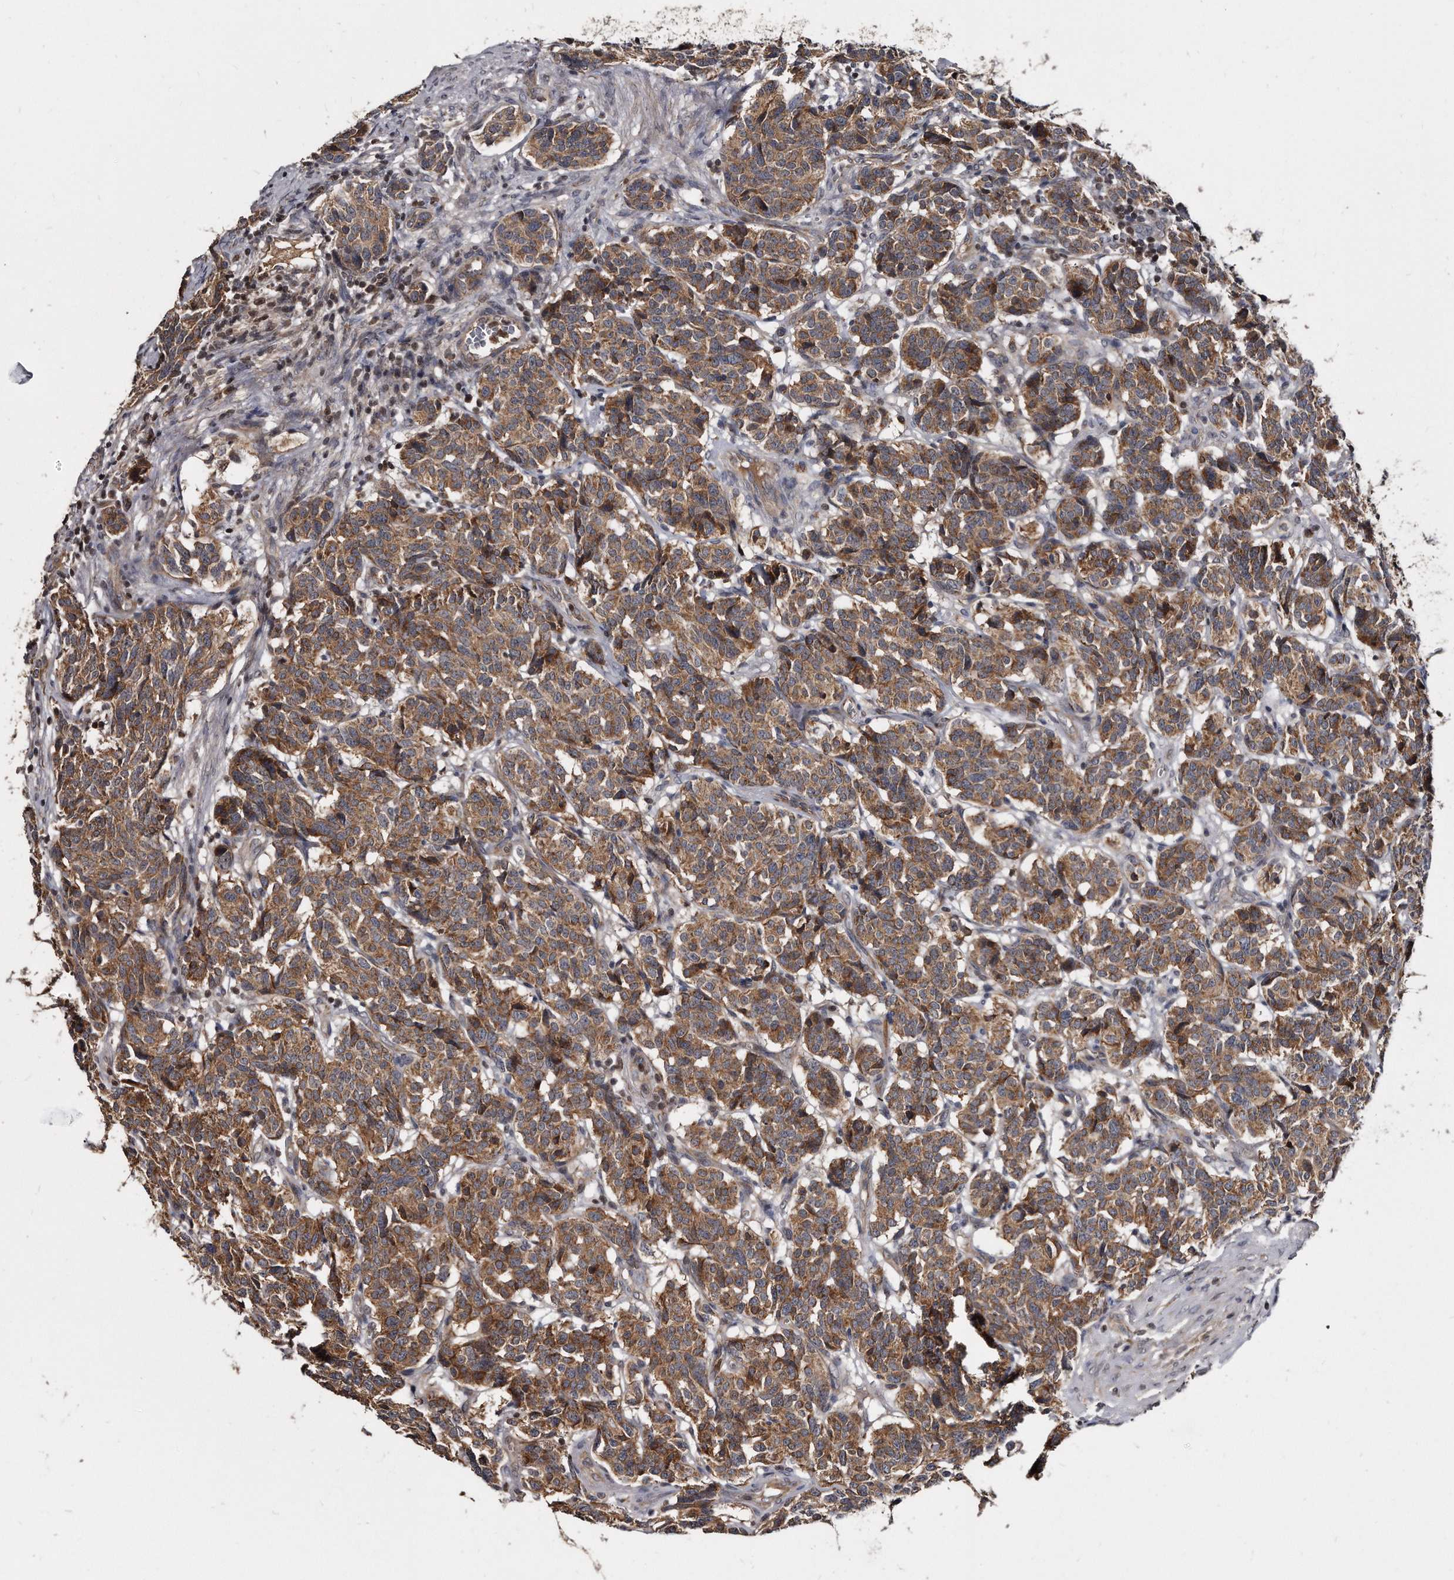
{"staining": {"intensity": "moderate", "quantity": ">75%", "location": "cytoplasmic/membranous"}, "tissue": "carcinoid", "cell_type": "Tumor cells", "image_type": "cancer", "snomed": [{"axis": "morphology", "description": "Carcinoid, malignant, NOS"}, {"axis": "topography", "description": "Lung"}], "caption": "Immunohistochemical staining of carcinoid (malignant) demonstrates moderate cytoplasmic/membranous protein positivity in about >75% of tumor cells.", "gene": "FAM136A", "patient": {"sex": "female", "age": 46}}